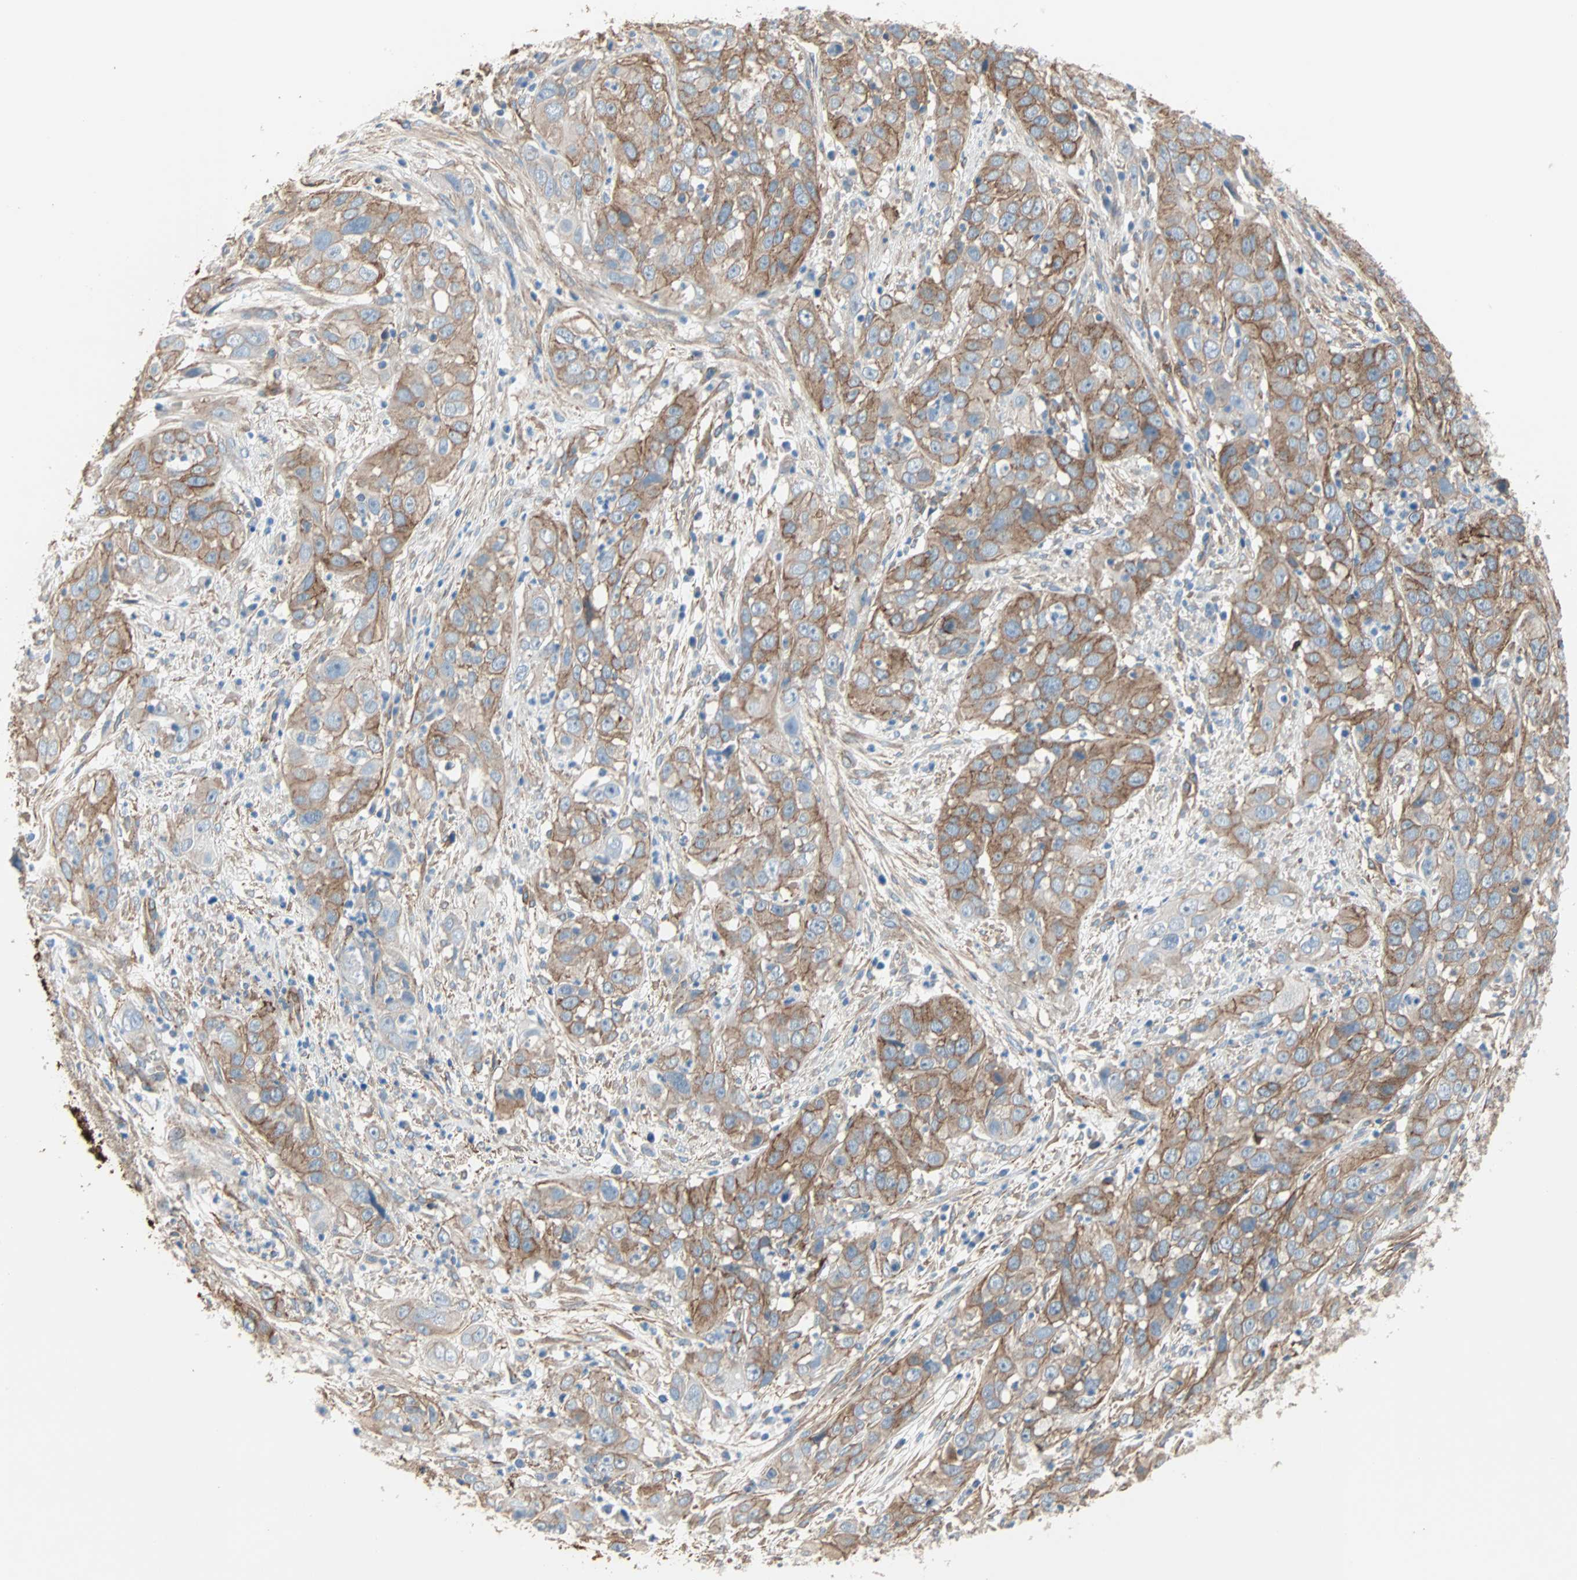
{"staining": {"intensity": "moderate", "quantity": ">75%", "location": "cytoplasmic/membranous"}, "tissue": "cervical cancer", "cell_type": "Tumor cells", "image_type": "cancer", "snomed": [{"axis": "morphology", "description": "Squamous cell carcinoma, NOS"}, {"axis": "topography", "description": "Cervix"}], "caption": "Tumor cells reveal medium levels of moderate cytoplasmic/membranous expression in about >75% of cells in human cervical cancer. (Brightfield microscopy of DAB IHC at high magnification).", "gene": "EPB41L2", "patient": {"sex": "female", "age": 32}}